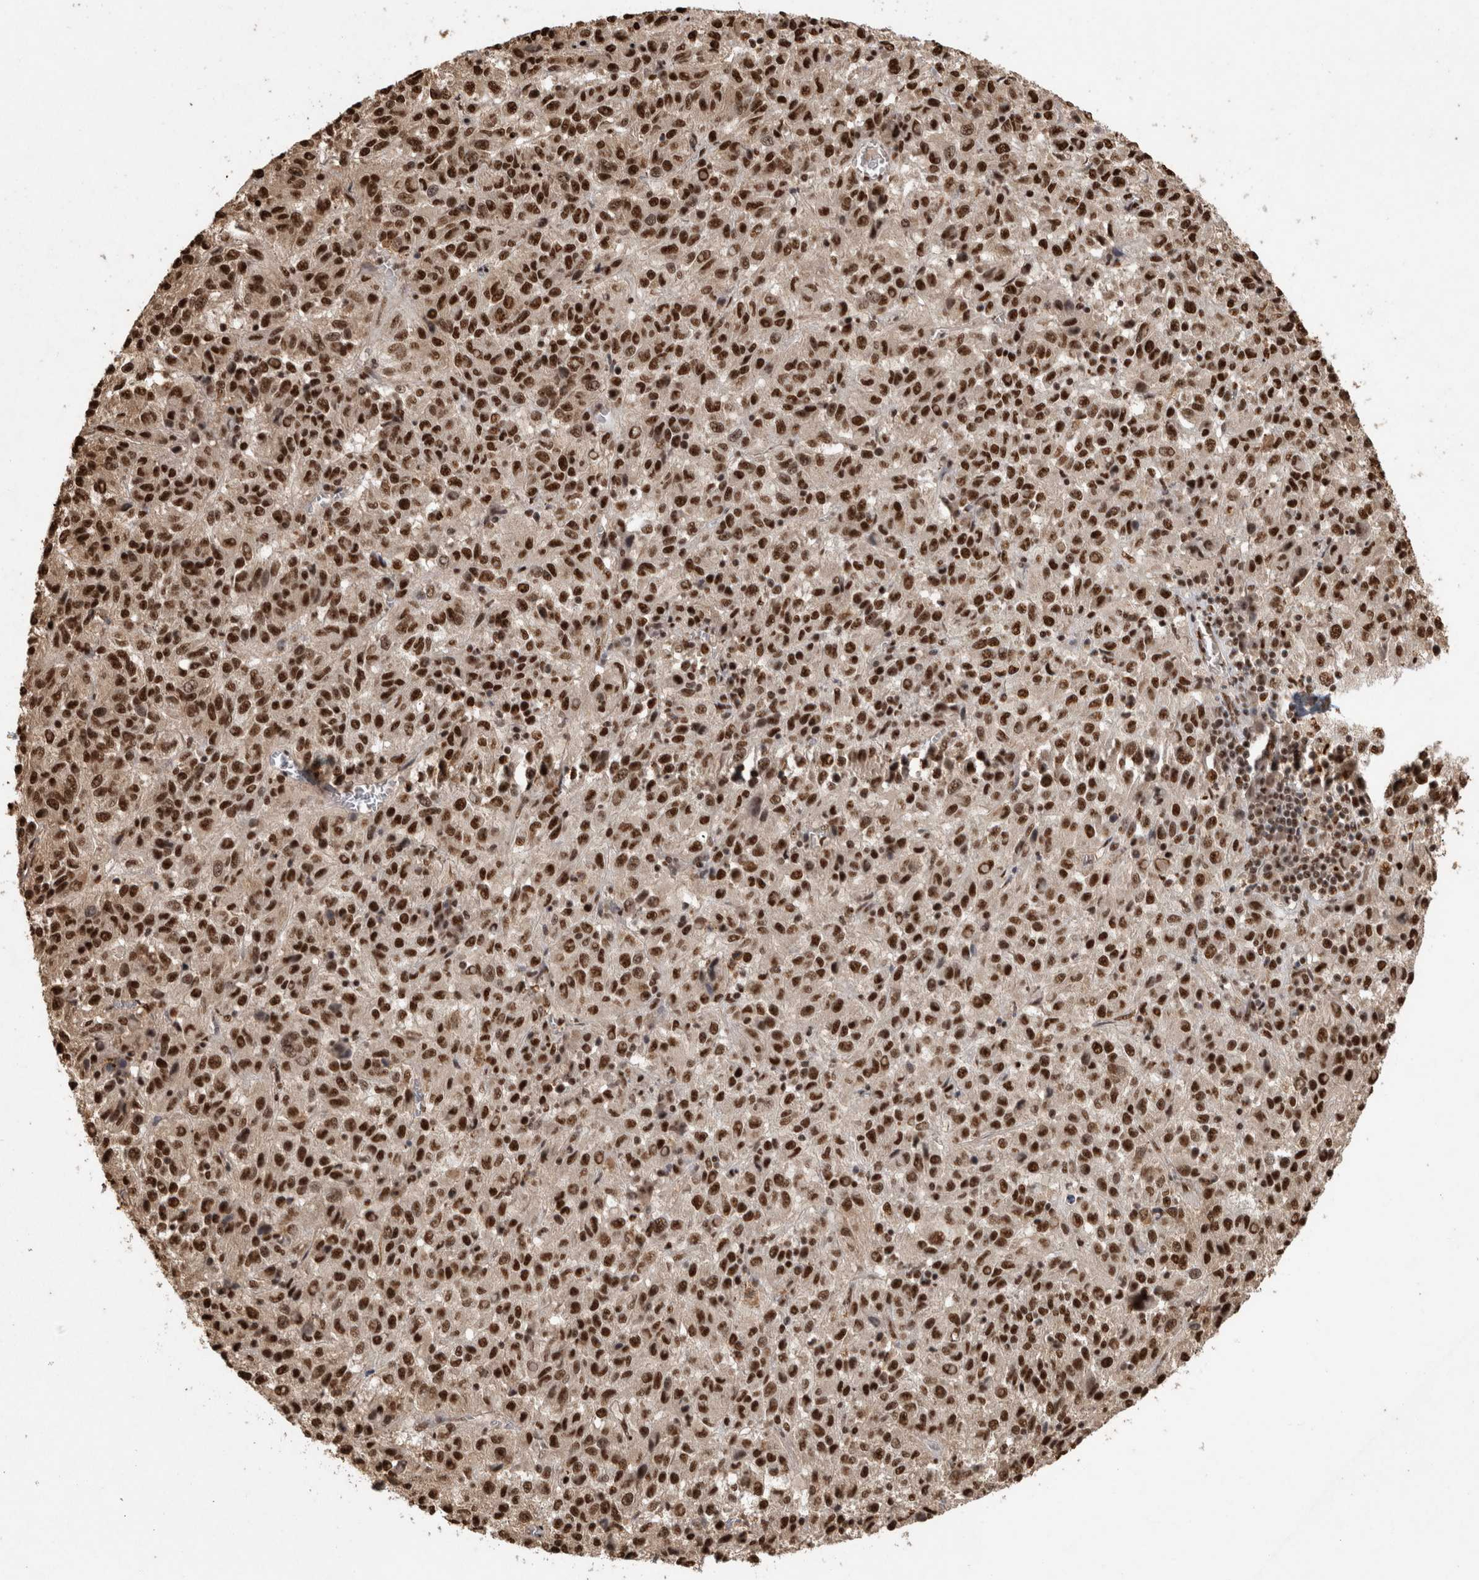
{"staining": {"intensity": "strong", "quantity": ">75%", "location": "nuclear"}, "tissue": "melanoma", "cell_type": "Tumor cells", "image_type": "cancer", "snomed": [{"axis": "morphology", "description": "Malignant melanoma, Metastatic site"}, {"axis": "topography", "description": "Lung"}], "caption": "Immunohistochemistry staining of melanoma, which exhibits high levels of strong nuclear expression in about >75% of tumor cells indicating strong nuclear protein expression. The staining was performed using DAB (3,3'-diaminobenzidine) (brown) for protein detection and nuclei were counterstained in hematoxylin (blue).", "gene": "RAD50", "patient": {"sex": "male", "age": 64}}